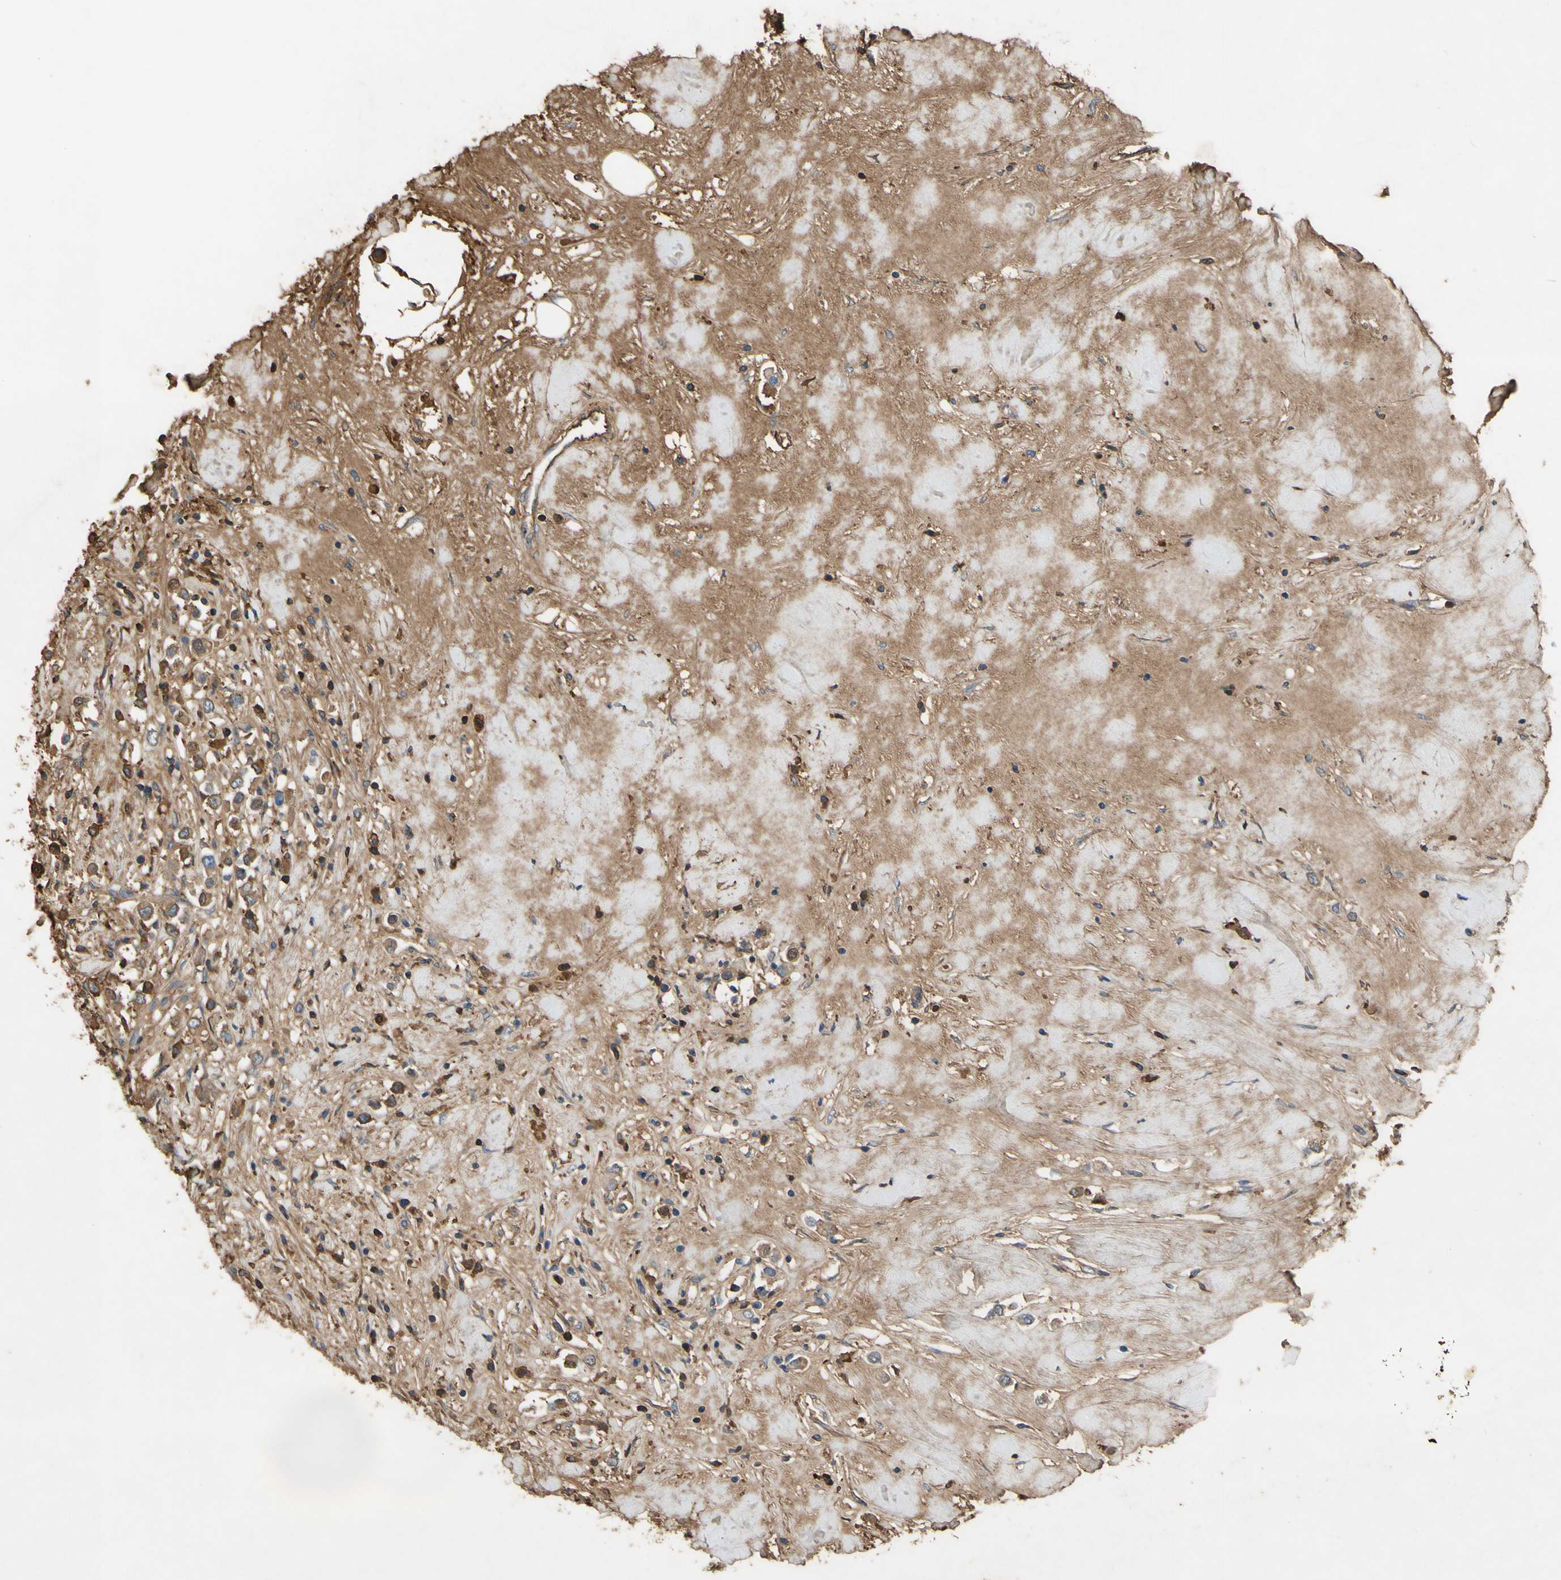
{"staining": {"intensity": "moderate", "quantity": ">75%", "location": "cytoplasmic/membranous"}, "tissue": "breast cancer", "cell_type": "Tumor cells", "image_type": "cancer", "snomed": [{"axis": "morphology", "description": "Duct carcinoma"}, {"axis": "topography", "description": "Breast"}], "caption": "Immunohistochemical staining of human invasive ductal carcinoma (breast) reveals moderate cytoplasmic/membranous protein positivity in approximately >75% of tumor cells. (DAB (3,3'-diaminobenzidine) = brown stain, brightfield microscopy at high magnification).", "gene": "TIMP2", "patient": {"sex": "female", "age": 61}}